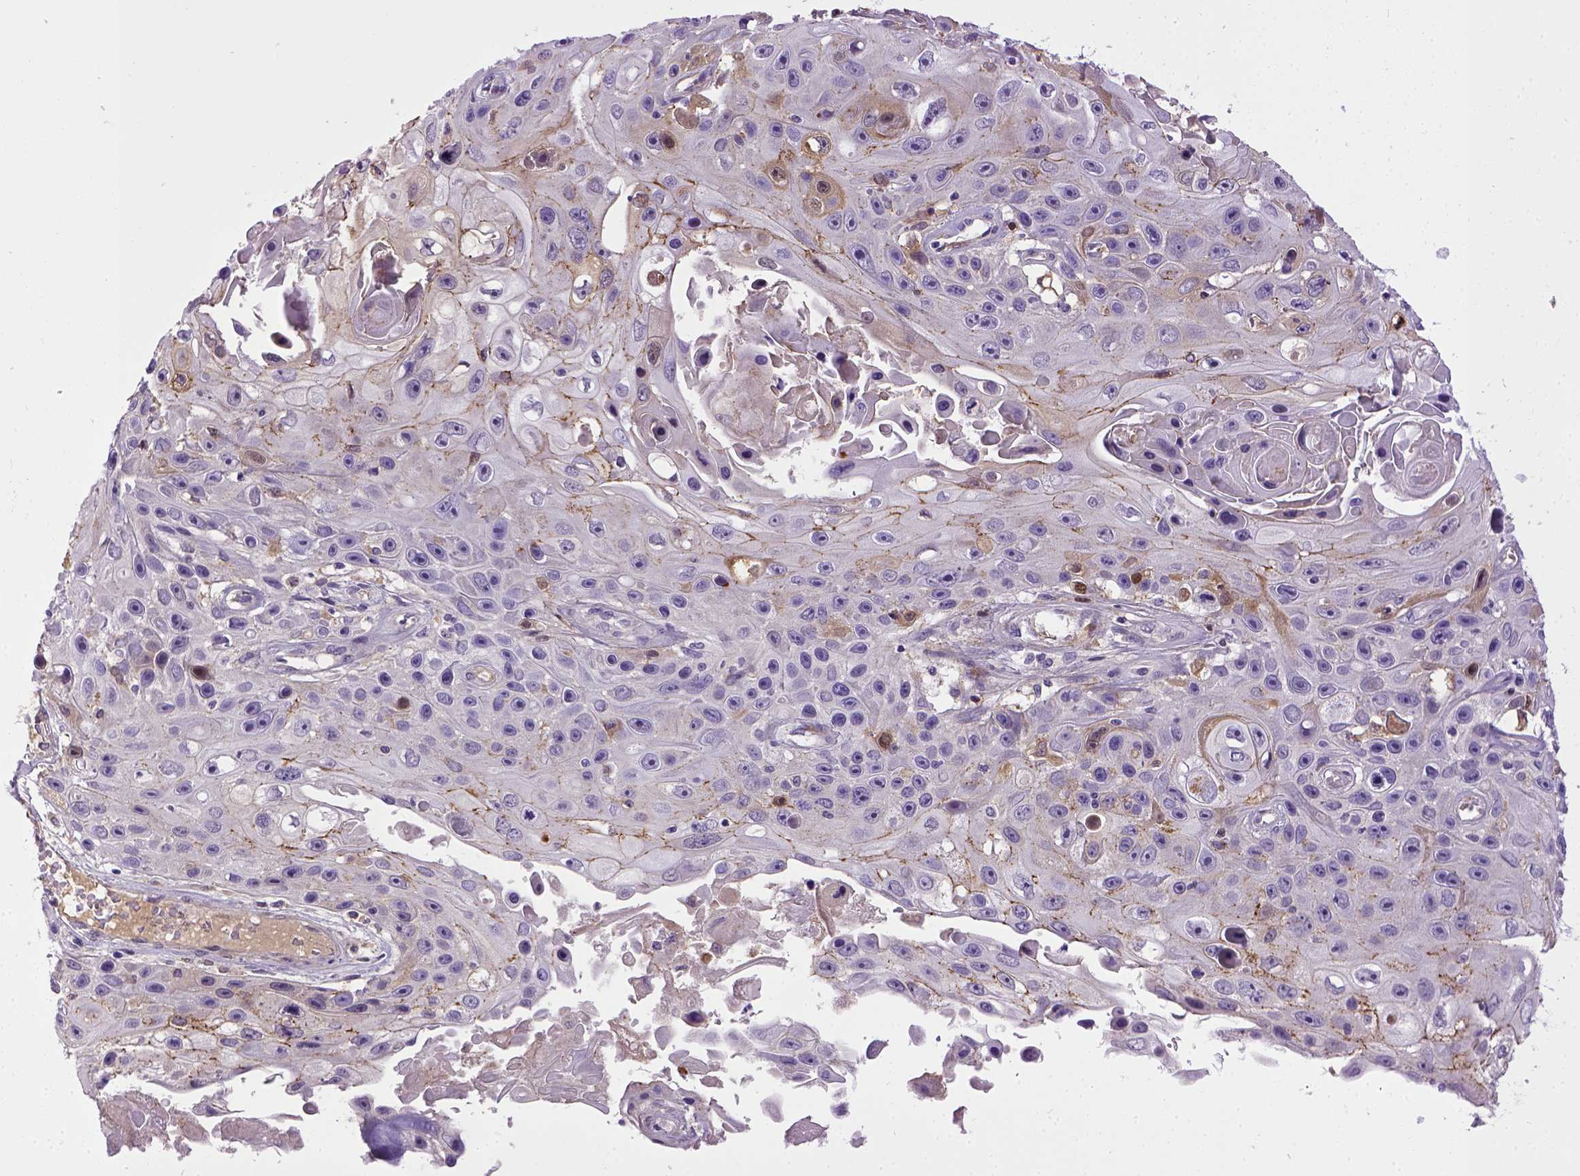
{"staining": {"intensity": "moderate", "quantity": "<25%", "location": "cytoplasmic/membranous"}, "tissue": "skin cancer", "cell_type": "Tumor cells", "image_type": "cancer", "snomed": [{"axis": "morphology", "description": "Squamous cell carcinoma, NOS"}, {"axis": "topography", "description": "Skin"}], "caption": "The histopathology image shows a brown stain indicating the presence of a protein in the cytoplasmic/membranous of tumor cells in skin cancer (squamous cell carcinoma). (Brightfield microscopy of DAB IHC at high magnification).", "gene": "CDH1", "patient": {"sex": "male", "age": 82}}